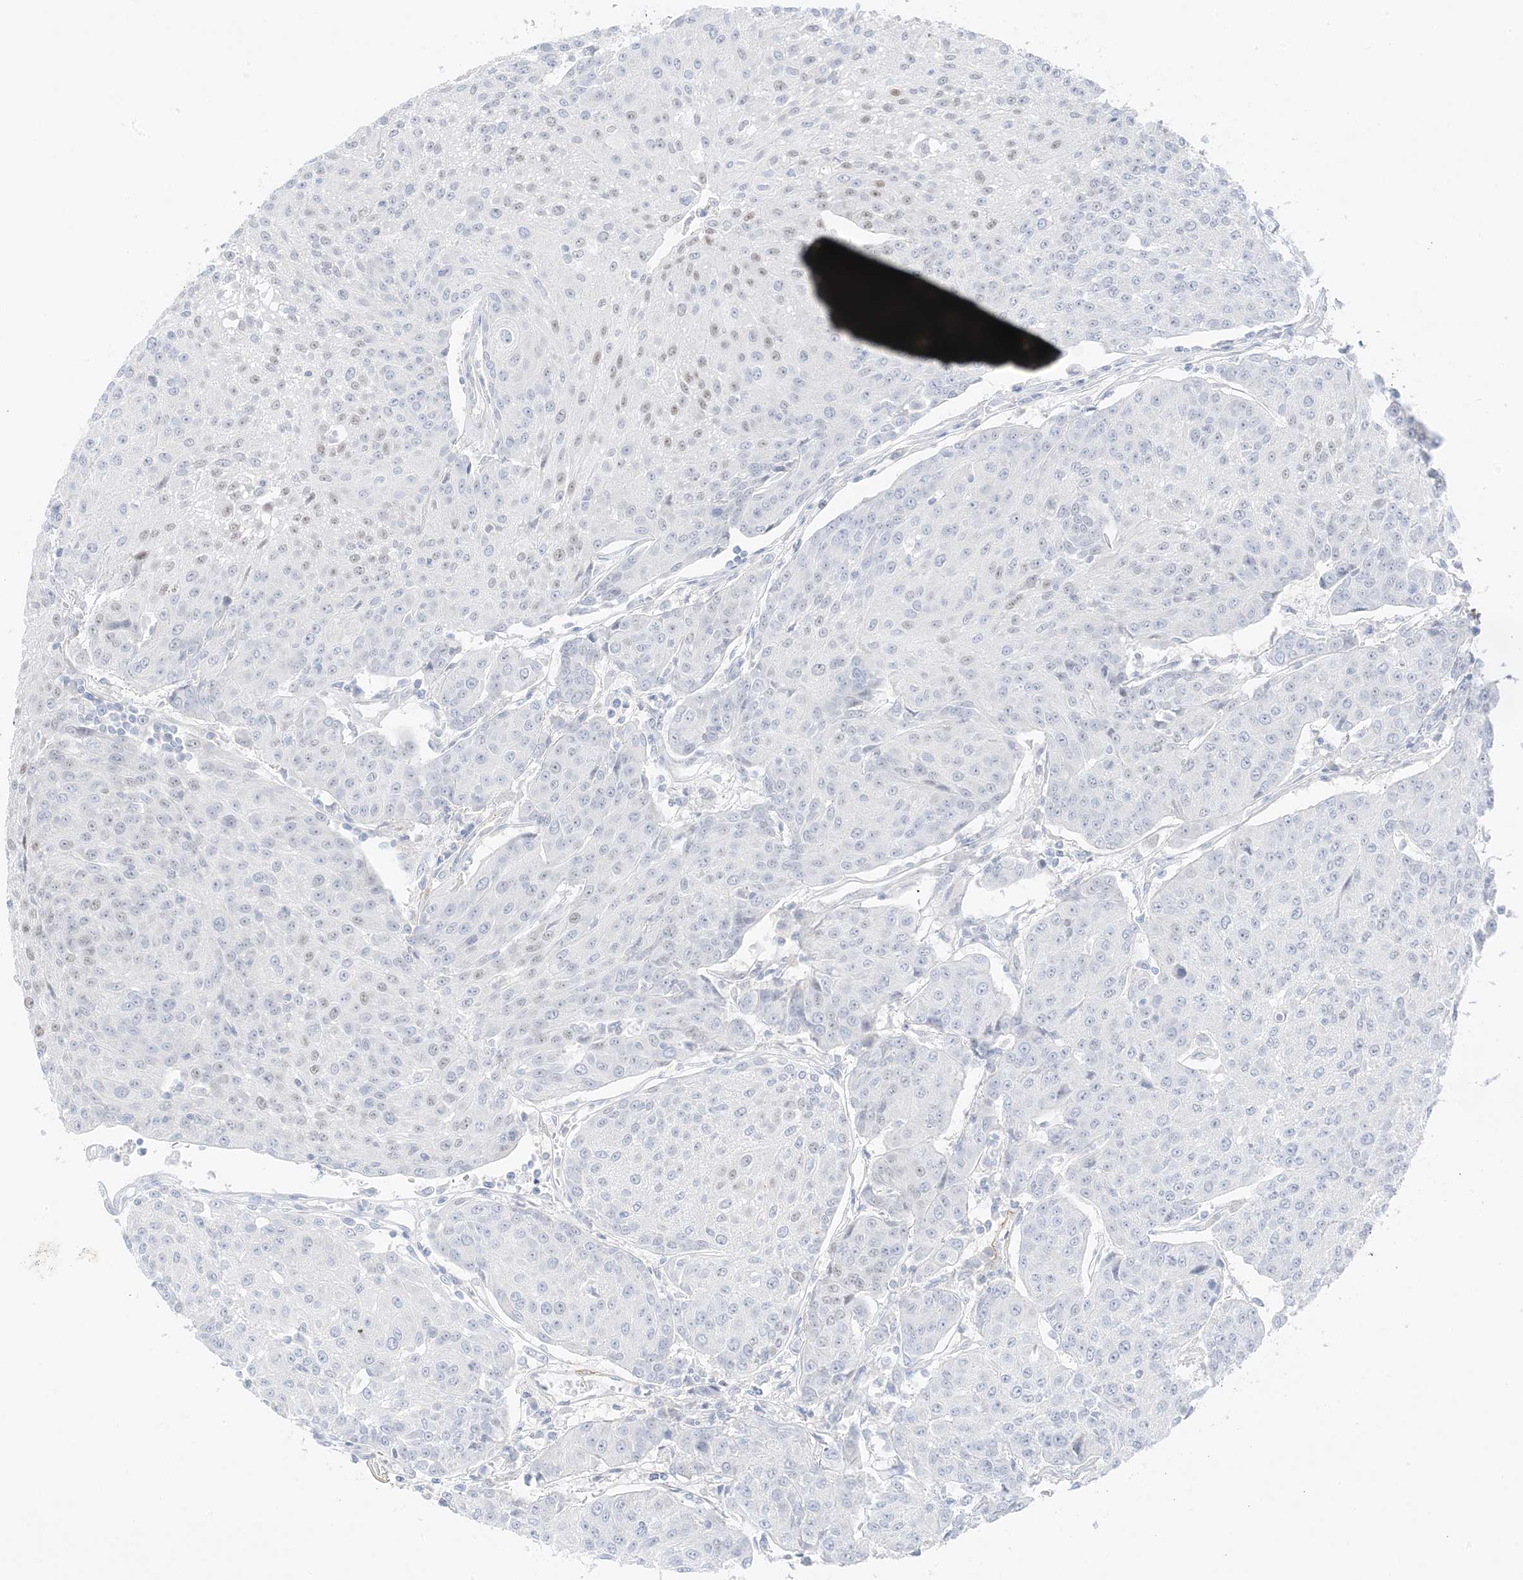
{"staining": {"intensity": "weak", "quantity": "25%-75%", "location": "nuclear"}, "tissue": "urothelial cancer", "cell_type": "Tumor cells", "image_type": "cancer", "snomed": [{"axis": "morphology", "description": "Urothelial carcinoma, High grade"}, {"axis": "topography", "description": "Urinary bladder"}], "caption": "Human urothelial cancer stained with a brown dye reveals weak nuclear positive staining in about 25%-75% of tumor cells.", "gene": "SLC22A13", "patient": {"sex": "female", "age": 85}}